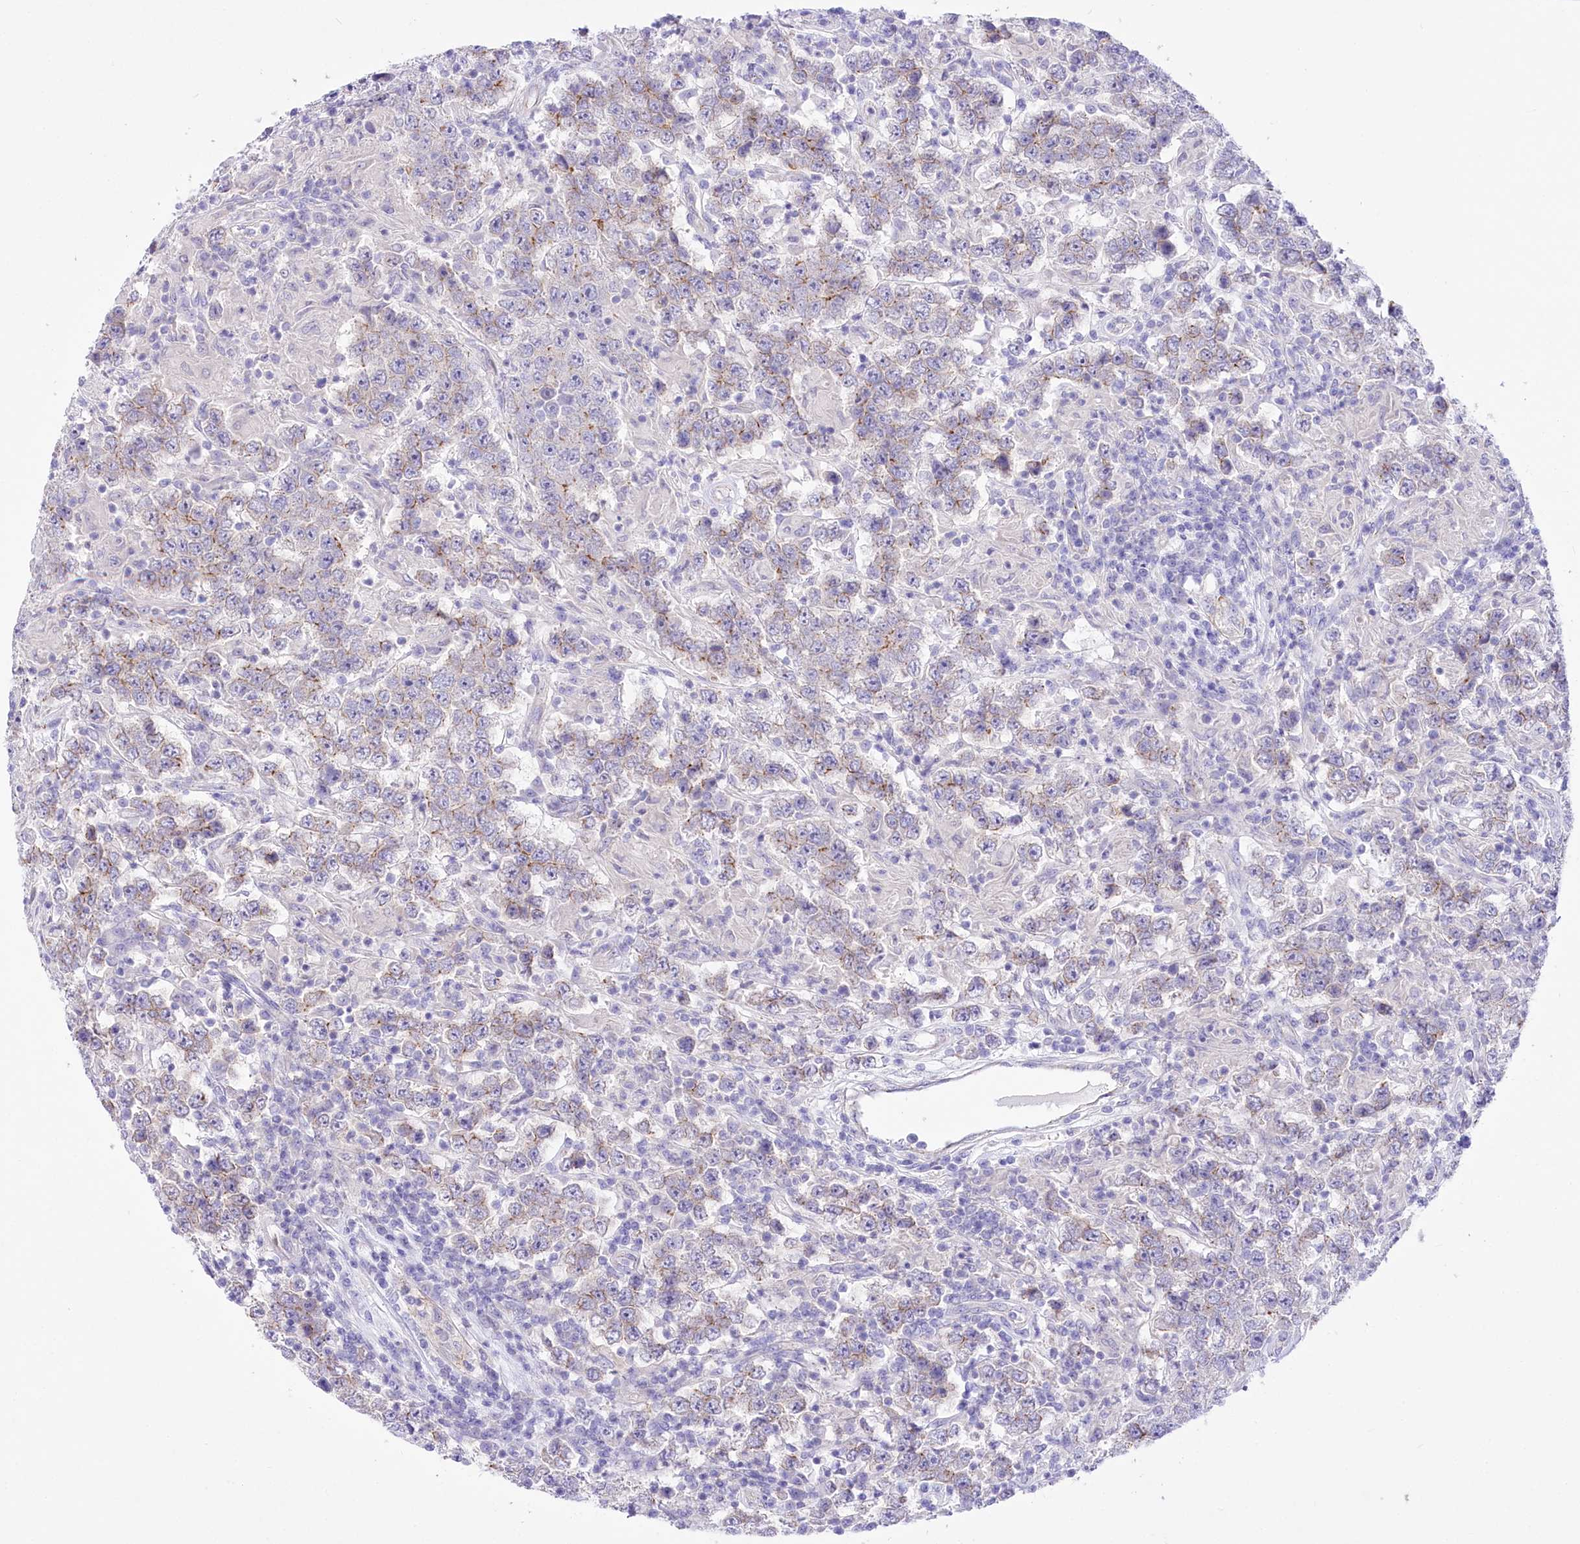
{"staining": {"intensity": "weak", "quantity": "25%-75%", "location": "cytoplasmic/membranous"}, "tissue": "testis cancer", "cell_type": "Tumor cells", "image_type": "cancer", "snomed": [{"axis": "morphology", "description": "Normal tissue, NOS"}, {"axis": "morphology", "description": "Urothelial carcinoma, High grade"}, {"axis": "morphology", "description": "Seminoma, NOS"}, {"axis": "morphology", "description": "Carcinoma, Embryonal, NOS"}, {"axis": "topography", "description": "Urinary bladder"}, {"axis": "topography", "description": "Testis"}], "caption": "The image exhibits staining of embryonal carcinoma (testis), revealing weak cytoplasmic/membranous protein staining (brown color) within tumor cells.", "gene": "LRRC34", "patient": {"sex": "male", "age": 41}}